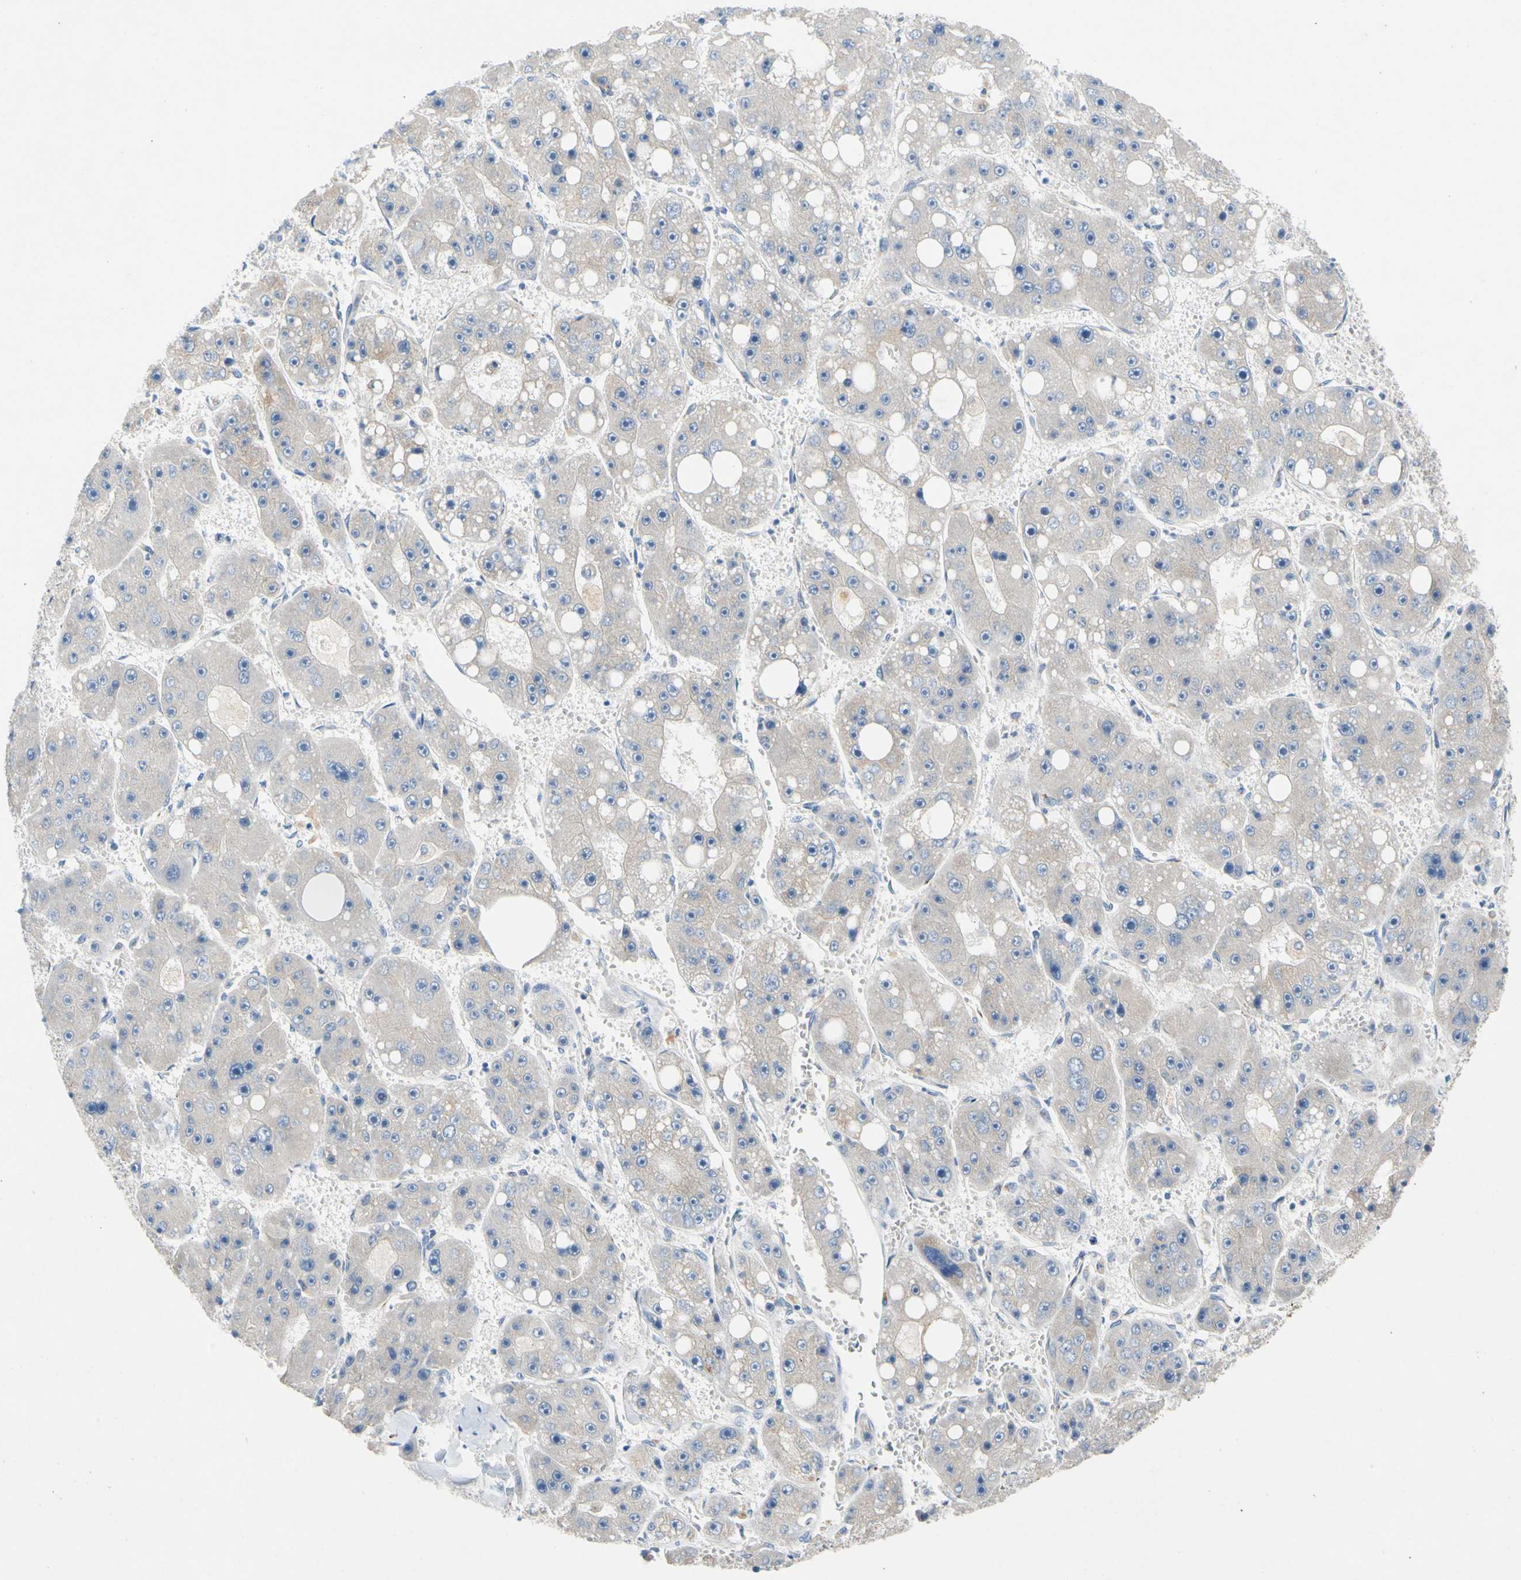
{"staining": {"intensity": "negative", "quantity": "none", "location": "none"}, "tissue": "liver cancer", "cell_type": "Tumor cells", "image_type": "cancer", "snomed": [{"axis": "morphology", "description": "Carcinoma, Hepatocellular, NOS"}, {"axis": "topography", "description": "Liver"}], "caption": "Immunohistochemistry micrograph of liver cancer (hepatocellular carcinoma) stained for a protein (brown), which shows no staining in tumor cells. (DAB (3,3'-diaminobenzidine) IHC with hematoxylin counter stain).", "gene": "GASK1B", "patient": {"sex": "female", "age": 61}}